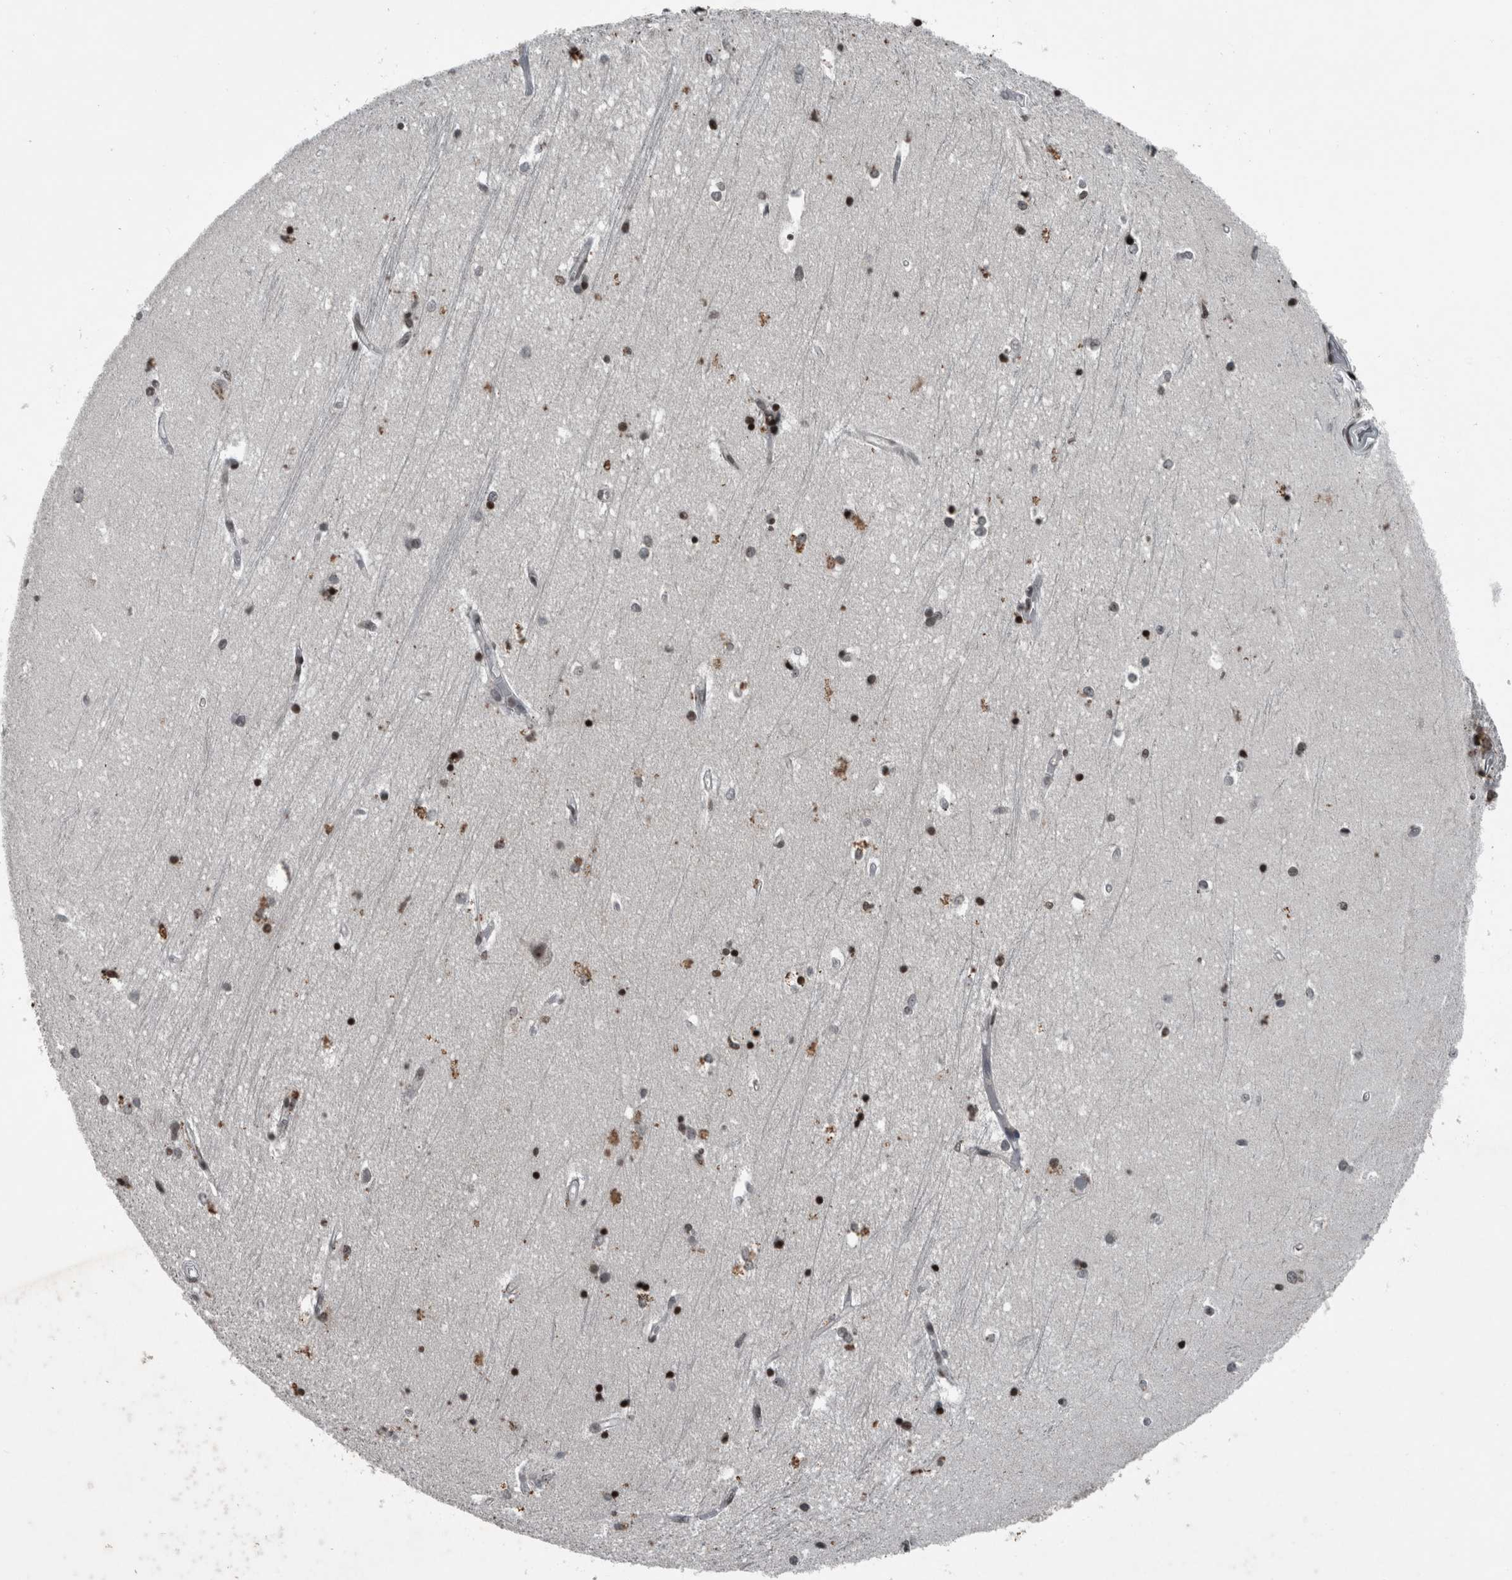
{"staining": {"intensity": "strong", "quantity": "25%-75%", "location": "nuclear"}, "tissue": "hippocampus", "cell_type": "Glial cells", "image_type": "normal", "snomed": [{"axis": "morphology", "description": "Normal tissue, NOS"}, {"axis": "topography", "description": "Hippocampus"}], "caption": "Immunohistochemical staining of normal human hippocampus demonstrates high levels of strong nuclear staining in about 25%-75% of glial cells. (DAB (3,3'-diaminobenzidine) = brown stain, brightfield microscopy at high magnification).", "gene": "UNC50", "patient": {"sex": "male", "age": 45}}